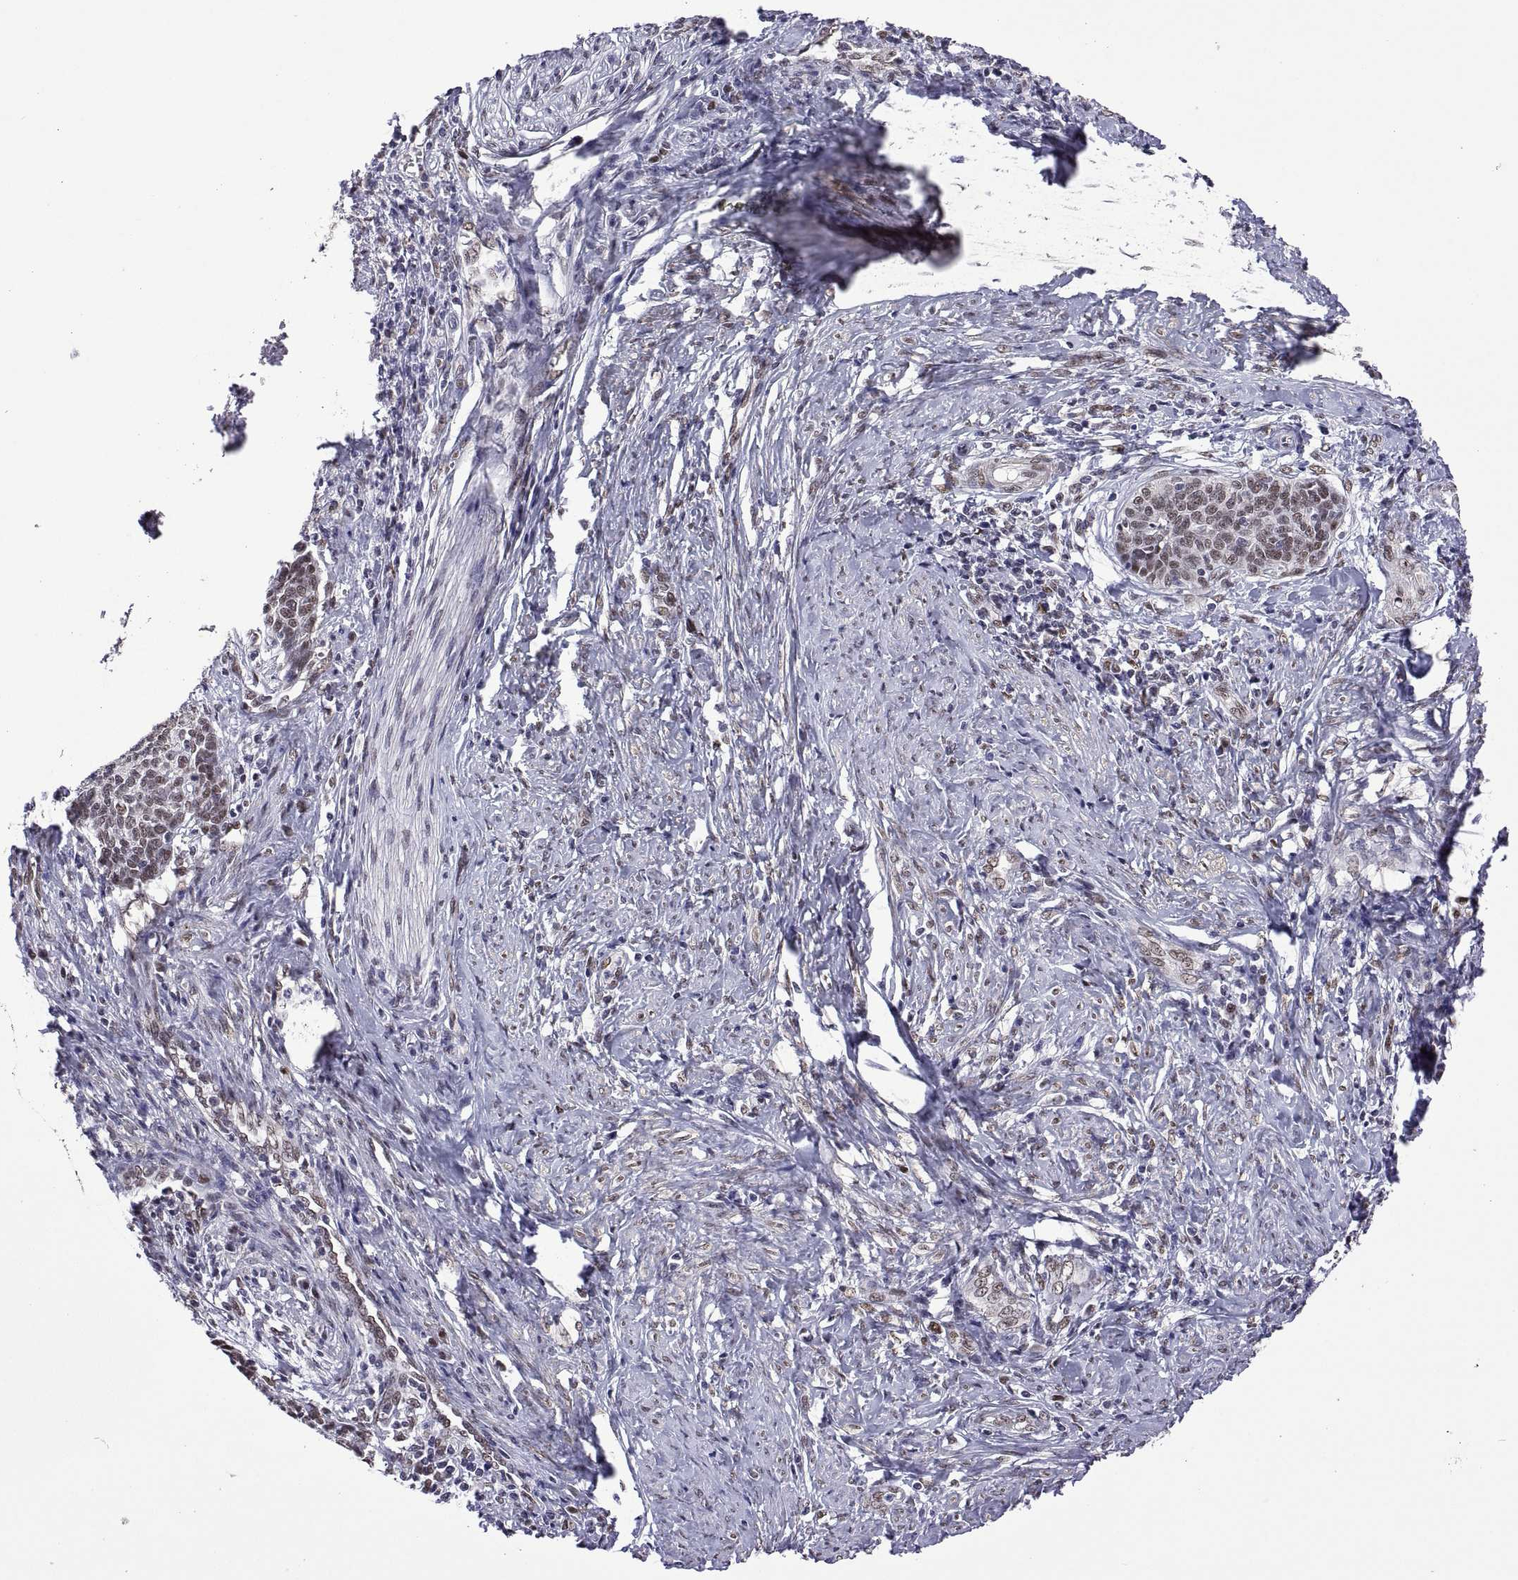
{"staining": {"intensity": "weak", "quantity": "25%-75%", "location": "nuclear"}, "tissue": "cervical cancer", "cell_type": "Tumor cells", "image_type": "cancer", "snomed": [{"axis": "morphology", "description": "Squamous cell carcinoma, NOS"}, {"axis": "topography", "description": "Cervix"}], "caption": "Cervical cancer stained with IHC exhibits weak nuclear expression in about 25%-75% of tumor cells.", "gene": "NR4A1", "patient": {"sex": "female", "age": 39}}